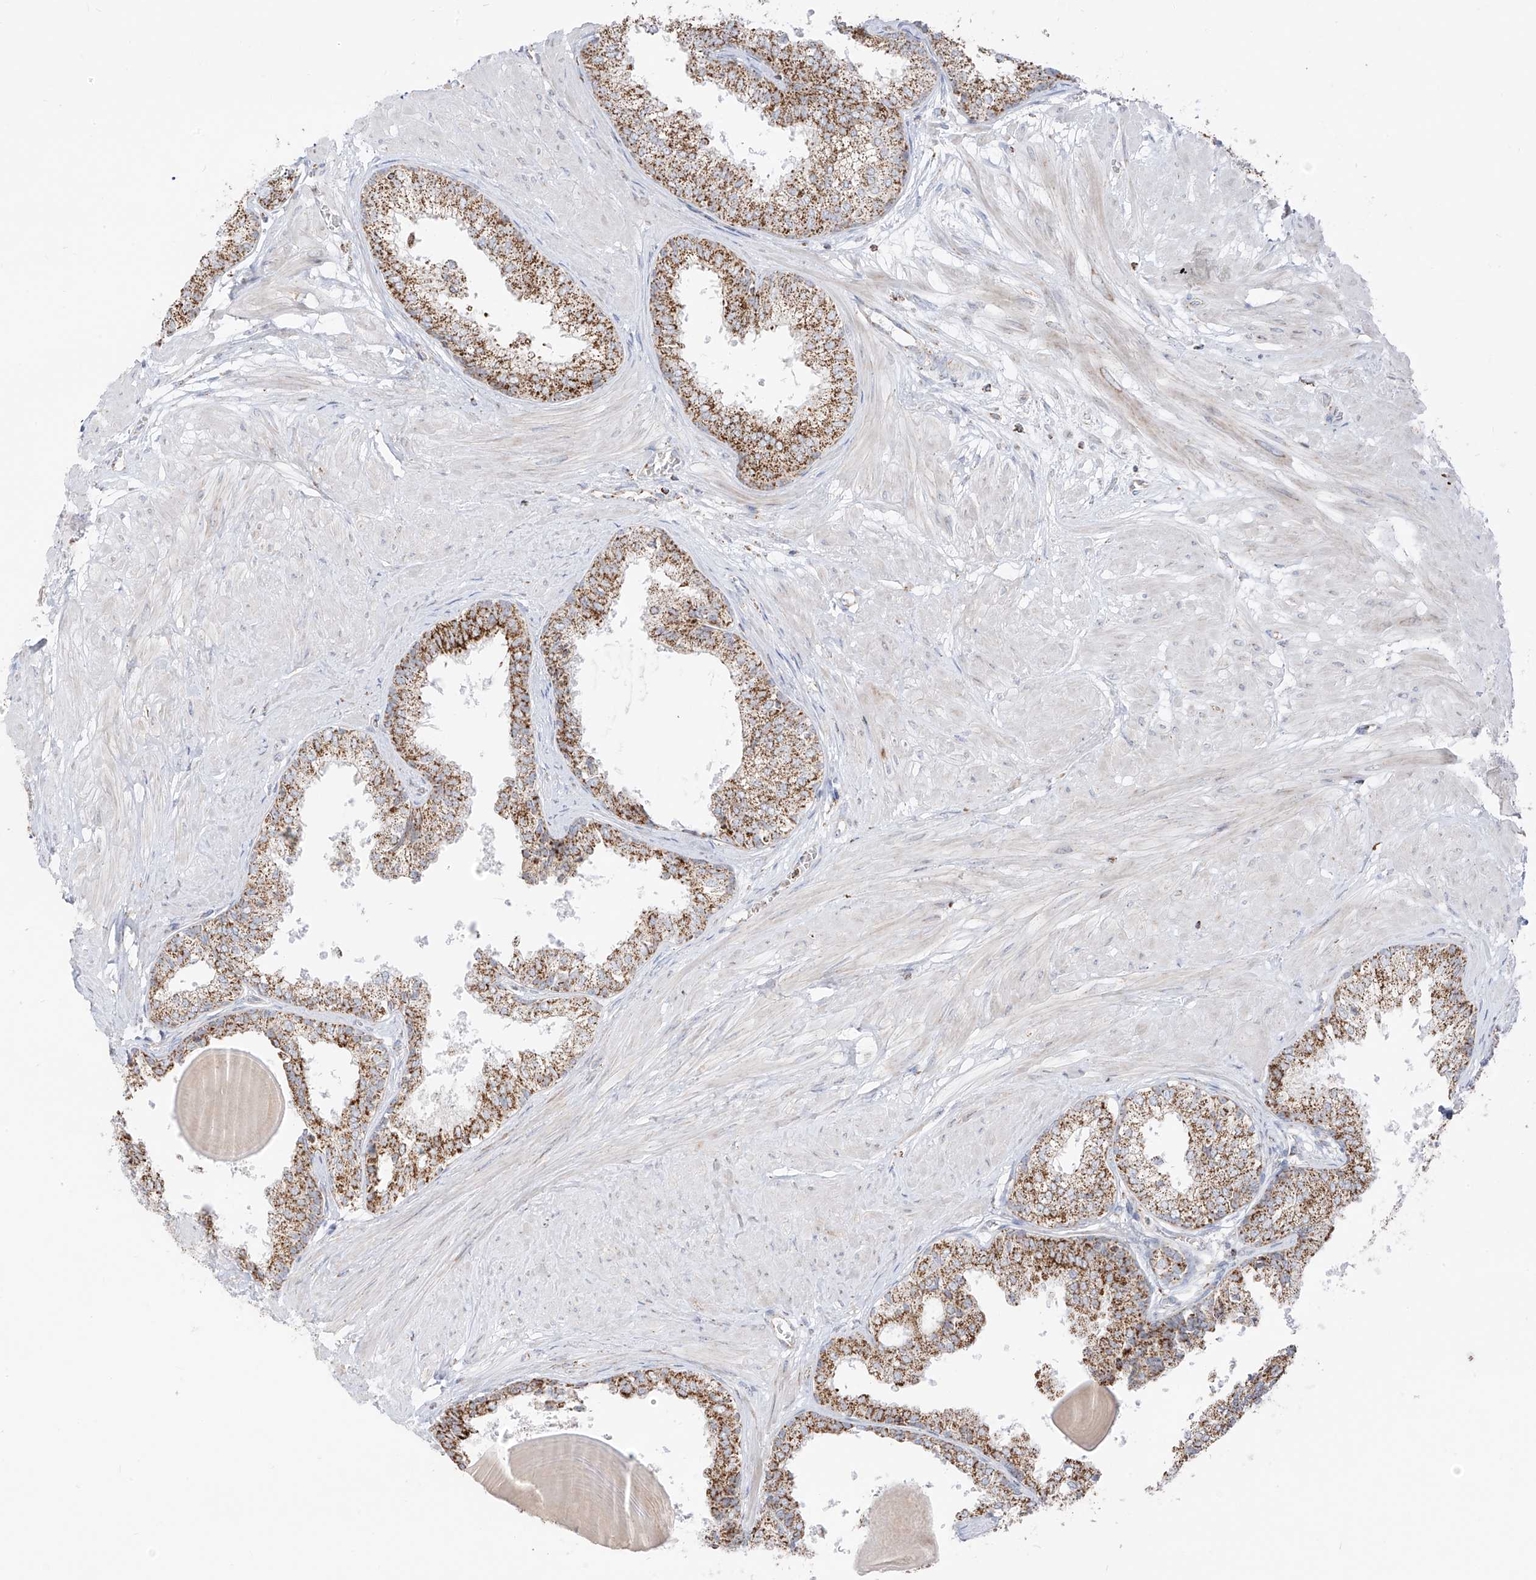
{"staining": {"intensity": "moderate", "quantity": ">75%", "location": "cytoplasmic/membranous"}, "tissue": "prostate", "cell_type": "Glandular cells", "image_type": "normal", "snomed": [{"axis": "morphology", "description": "Normal tissue, NOS"}, {"axis": "topography", "description": "Prostate"}], "caption": "High-magnification brightfield microscopy of normal prostate stained with DAB (brown) and counterstained with hematoxylin (blue). glandular cells exhibit moderate cytoplasmic/membranous positivity is present in approximately>75% of cells. Nuclei are stained in blue.", "gene": "ETHE1", "patient": {"sex": "male", "age": 48}}